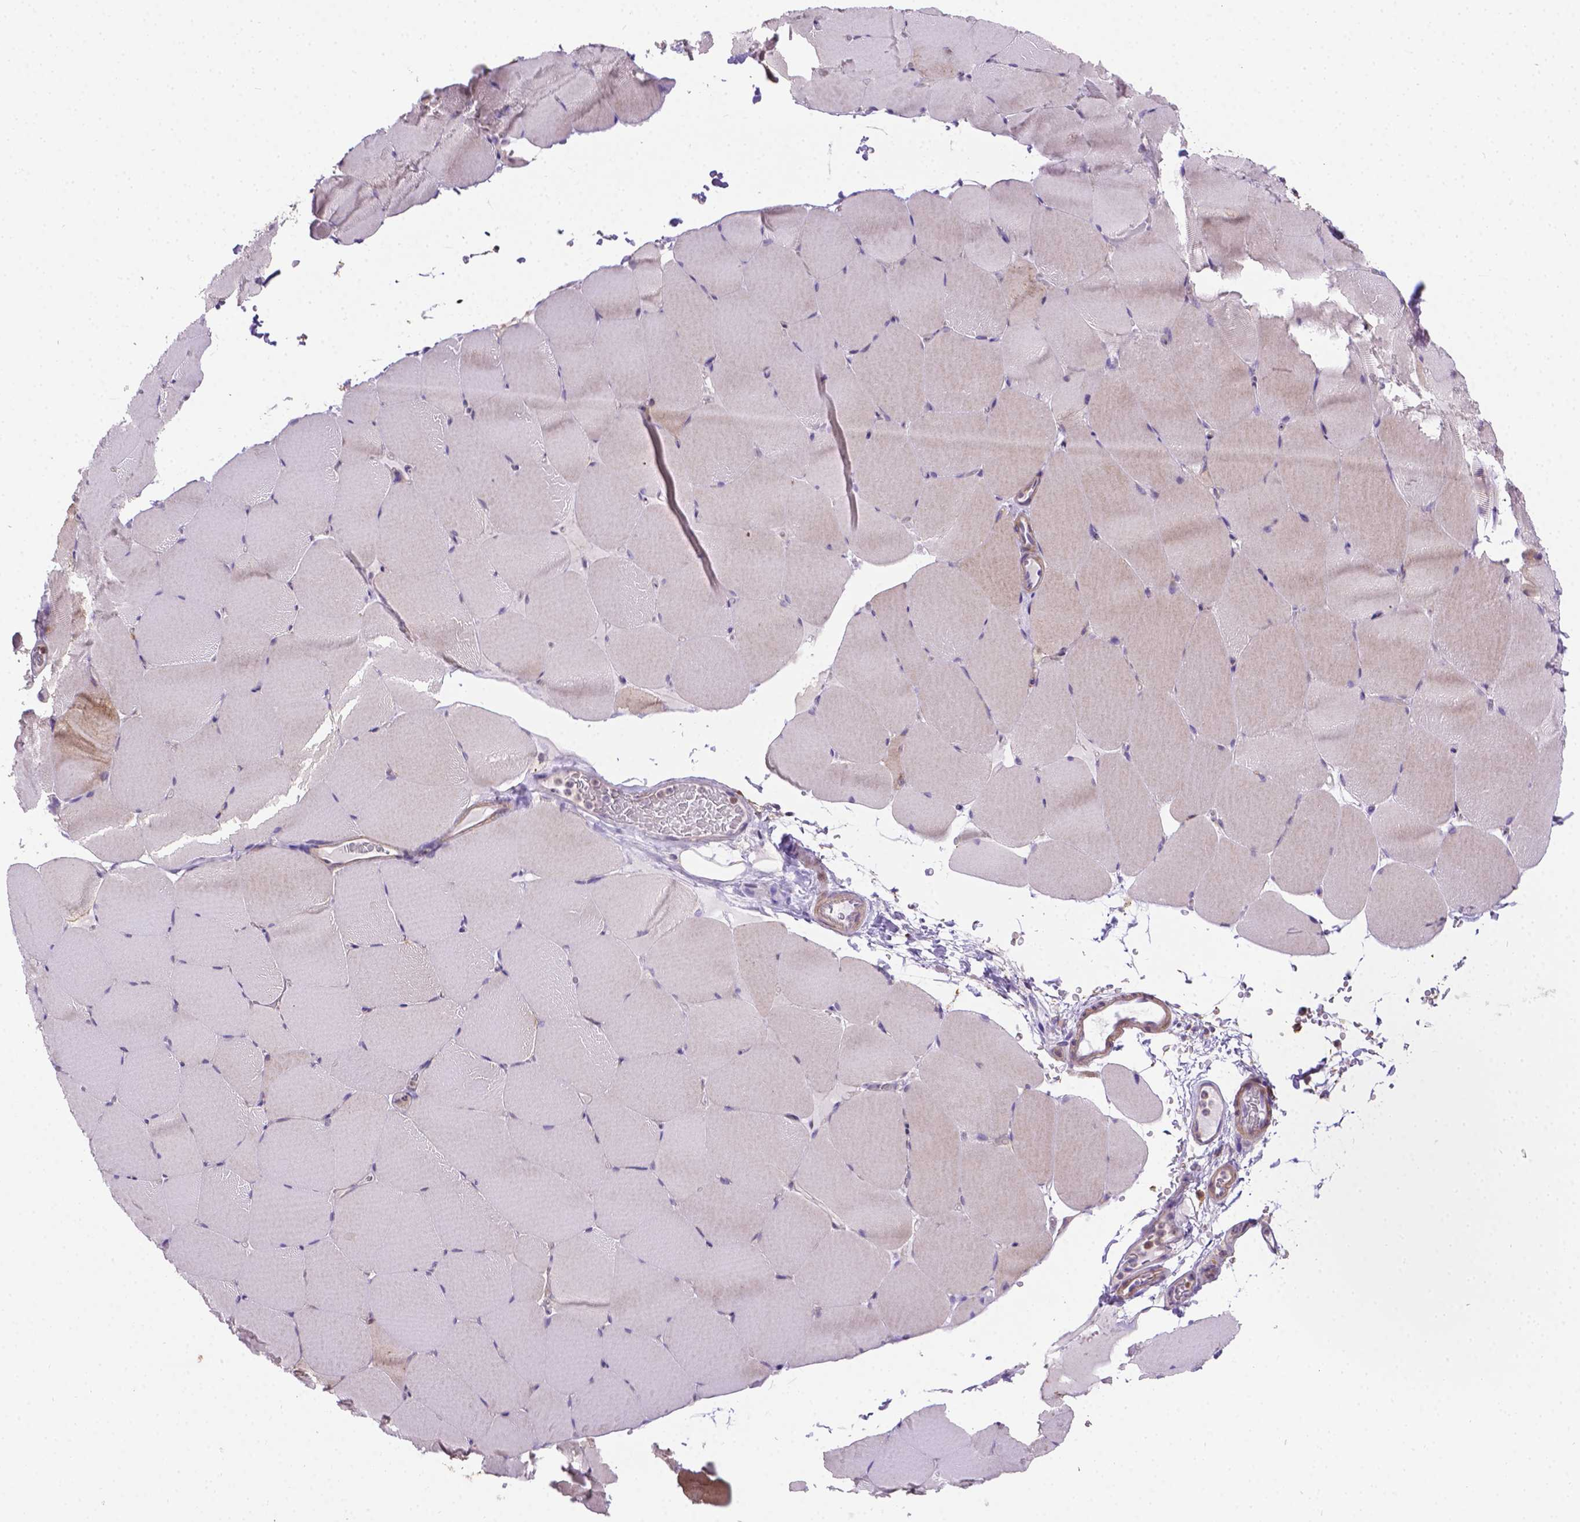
{"staining": {"intensity": "weak", "quantity": "<25%", "location": "cytoplasmic/membranous"}, "tissue": "skeletal muscle", "cell_type": "Myocytes", "image_type": "normal", "snomed": [{"axis": "morphology", "description": "Normal tissue, NOS"}, {"axis": "topography", "description": "Skeletal muscle"}], "caption": "An immunohistochemistry histopathology image of benign skeletal muscle is shown. There is no staining in myocytes of skeletal muscle. (DAB immunohistochemistry visualized using brightfield microscopy, high magnification).", "gene": "ACAD10", "patient": {"sex": "female", "age": 37}}